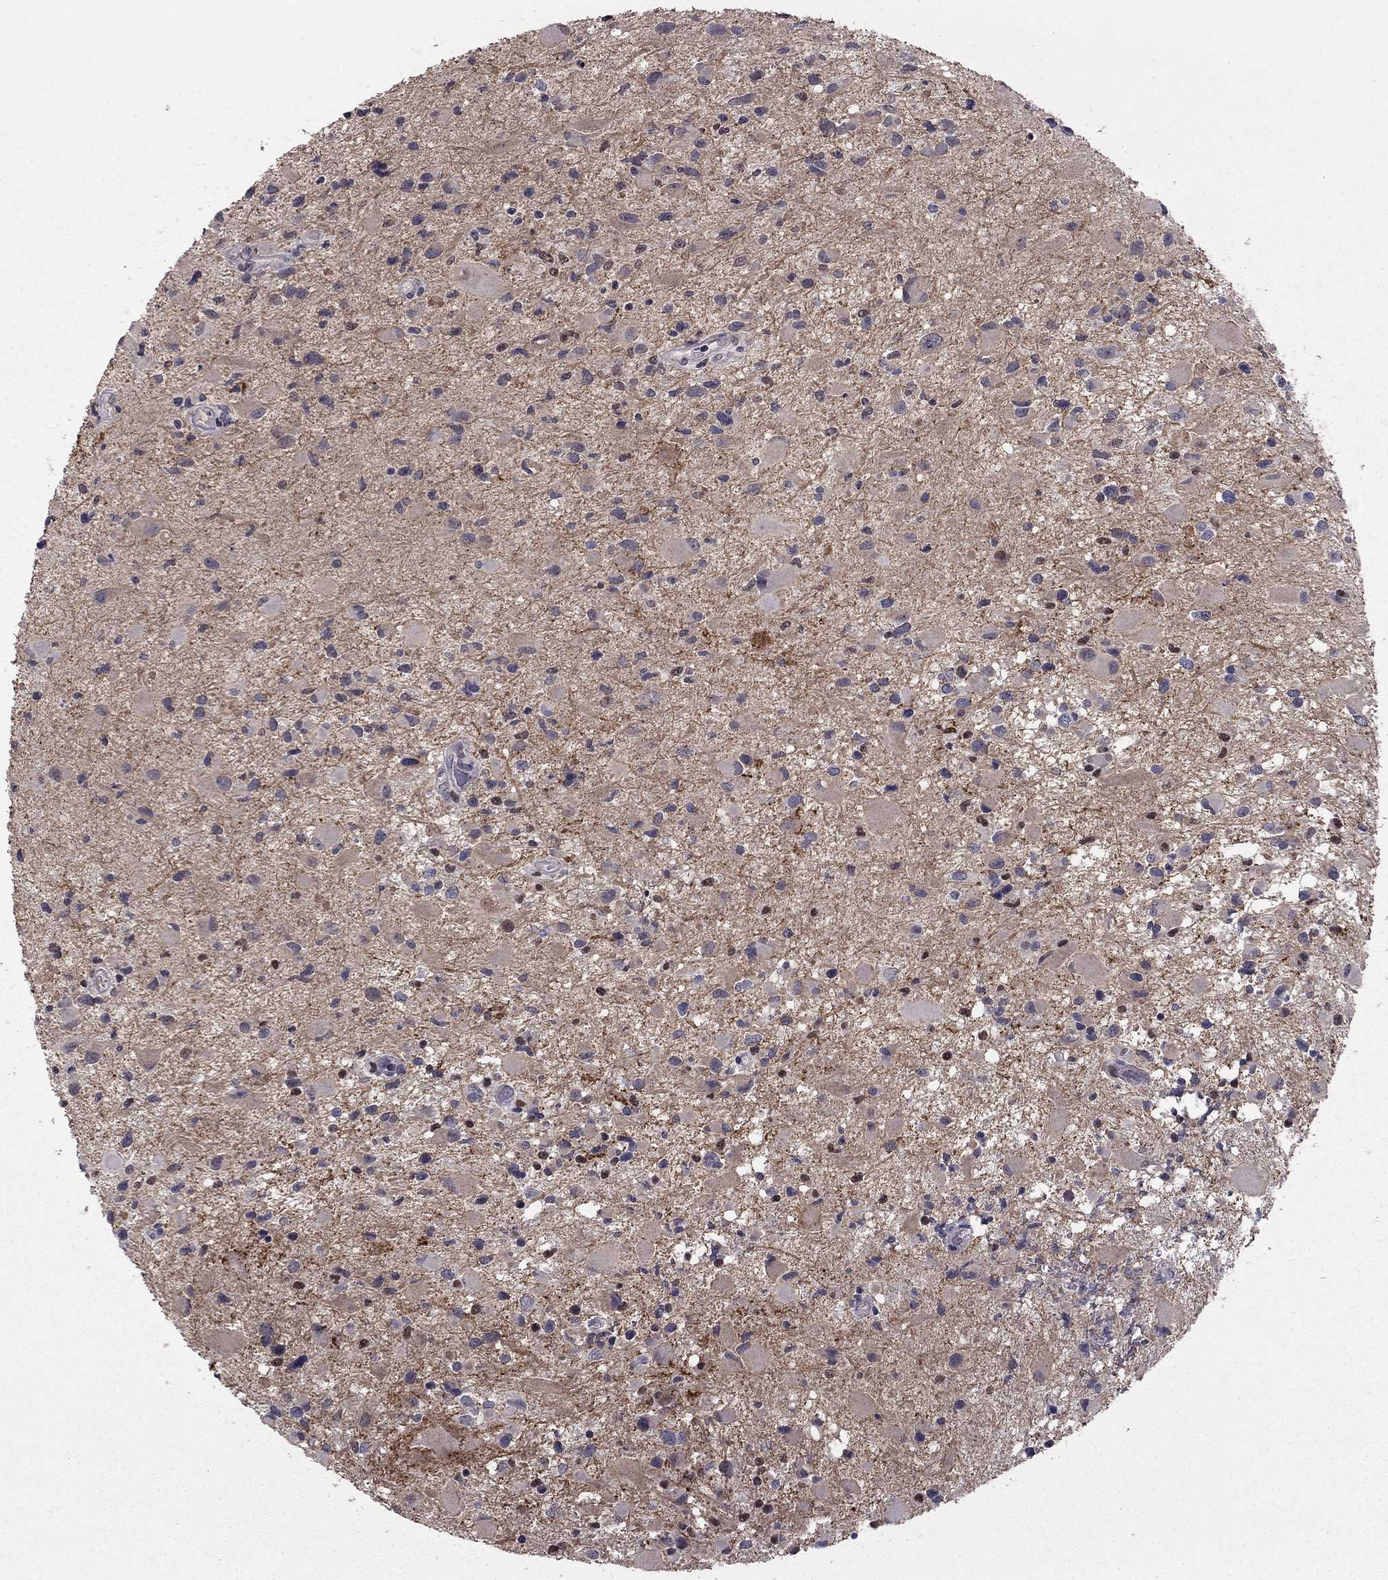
{"staining": {"intensity": "negative", "quantity": "none", "location": "none"}, "tissue": "glioma", "cell_type": "Tumor cells", "image_type": "cancer", "snomed": [{"axis": "morphology", "description": "Glioma, malignant, Low grade"}, {"axis": "topography", "description": "Brain"}], "caption": "Protein analysis of malignant low-grade glioma exhibits no significant positivity in tumor cells.", "gene": "HCN1", "patient": {"sex": "female", "age": 32}}